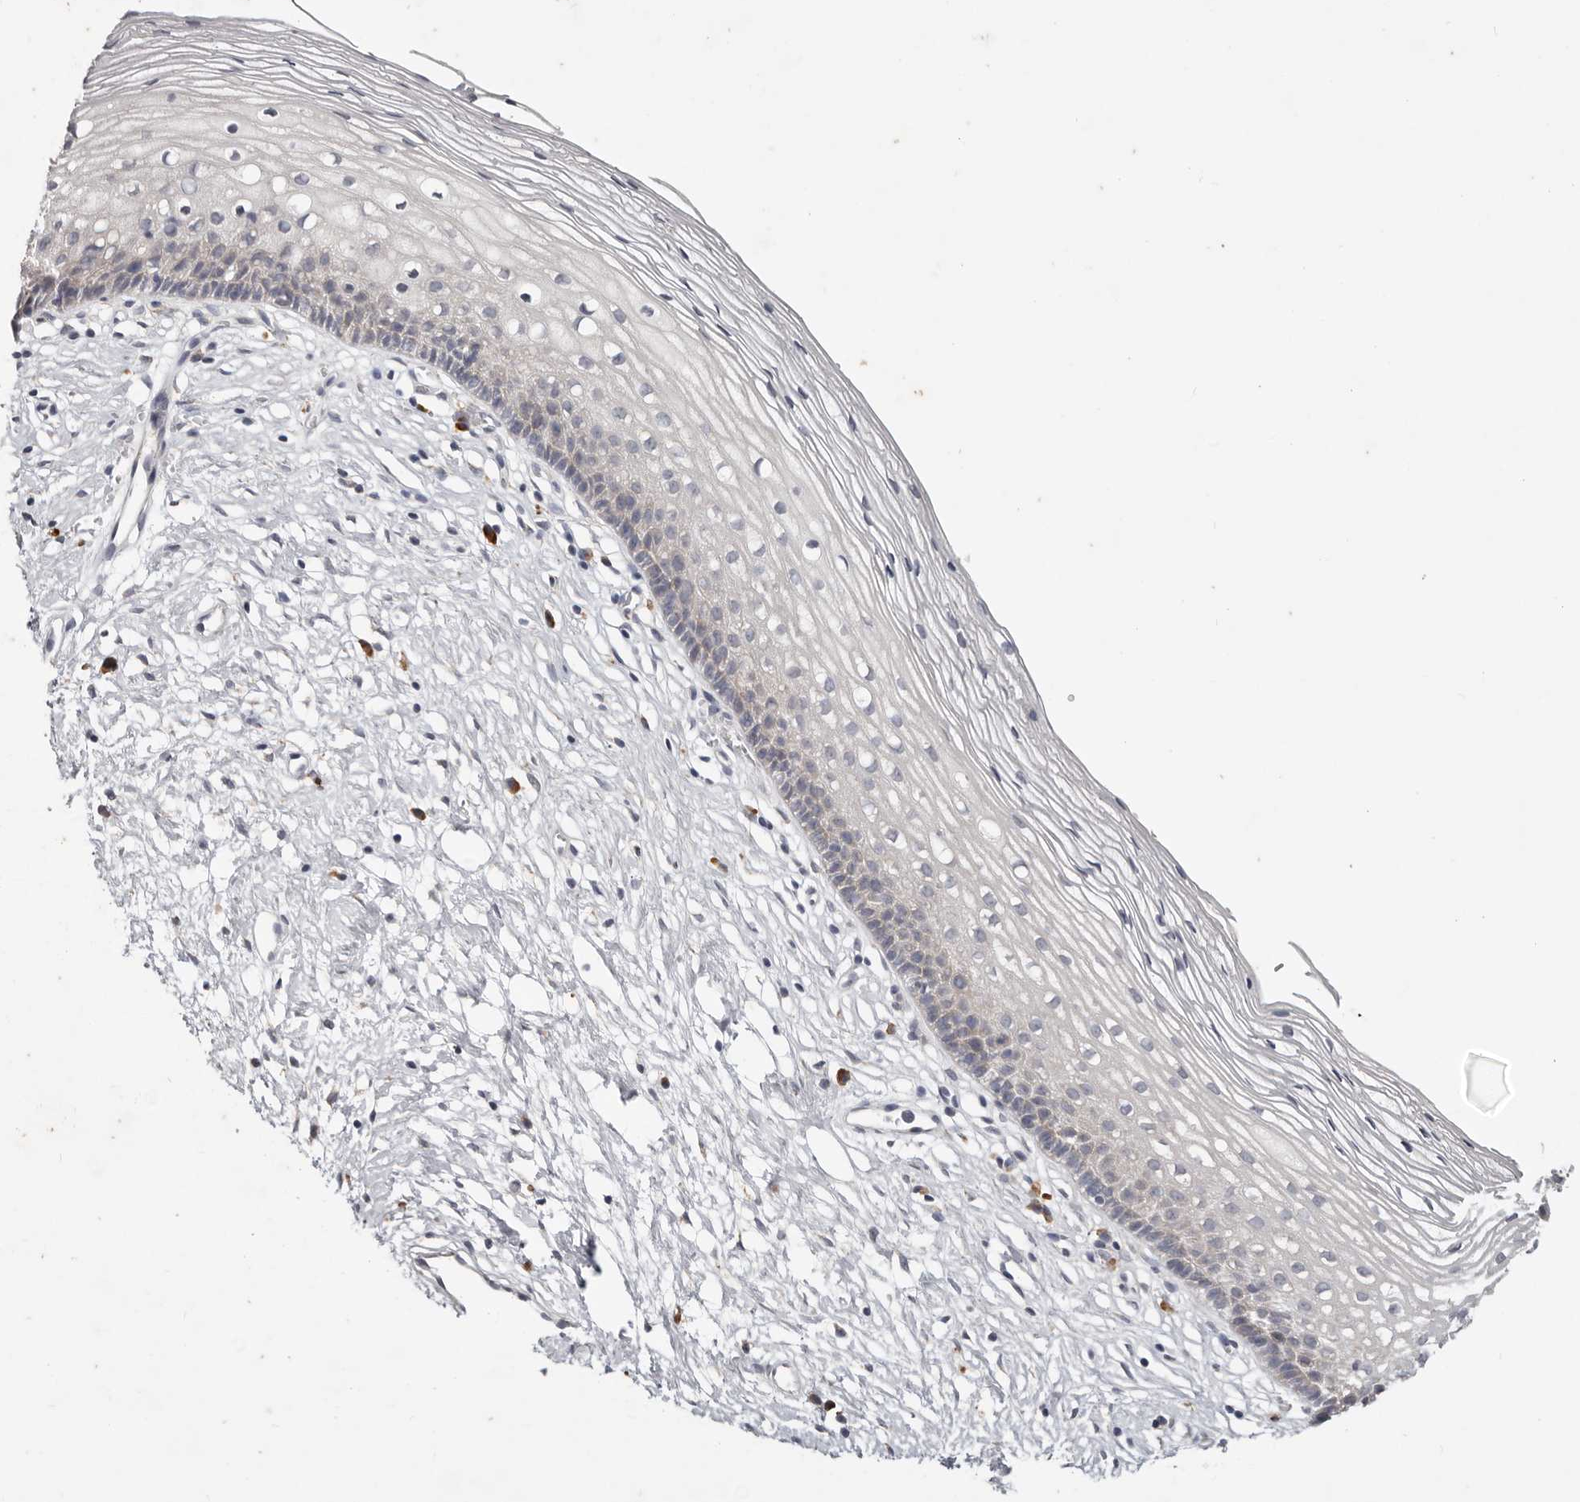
{"staining": {"intensity": "negative", "quantity": "none", "location": "none"}, "tissue": "cervix", "cell_type": "Glandular cells", "image_type": "normal", "snomed": [{"axis": "morphology", "description": "Normal tissue, NOS"}, {"axis": "topography", "description": "Cervix"}], "caption": "A photomicrograph of cervix stained for a protein reveals no brown staining in glandular cells. Nuclei are stained in blue.", "gene": "WDR77", "patient": {"sex": "female", "age": 27}}